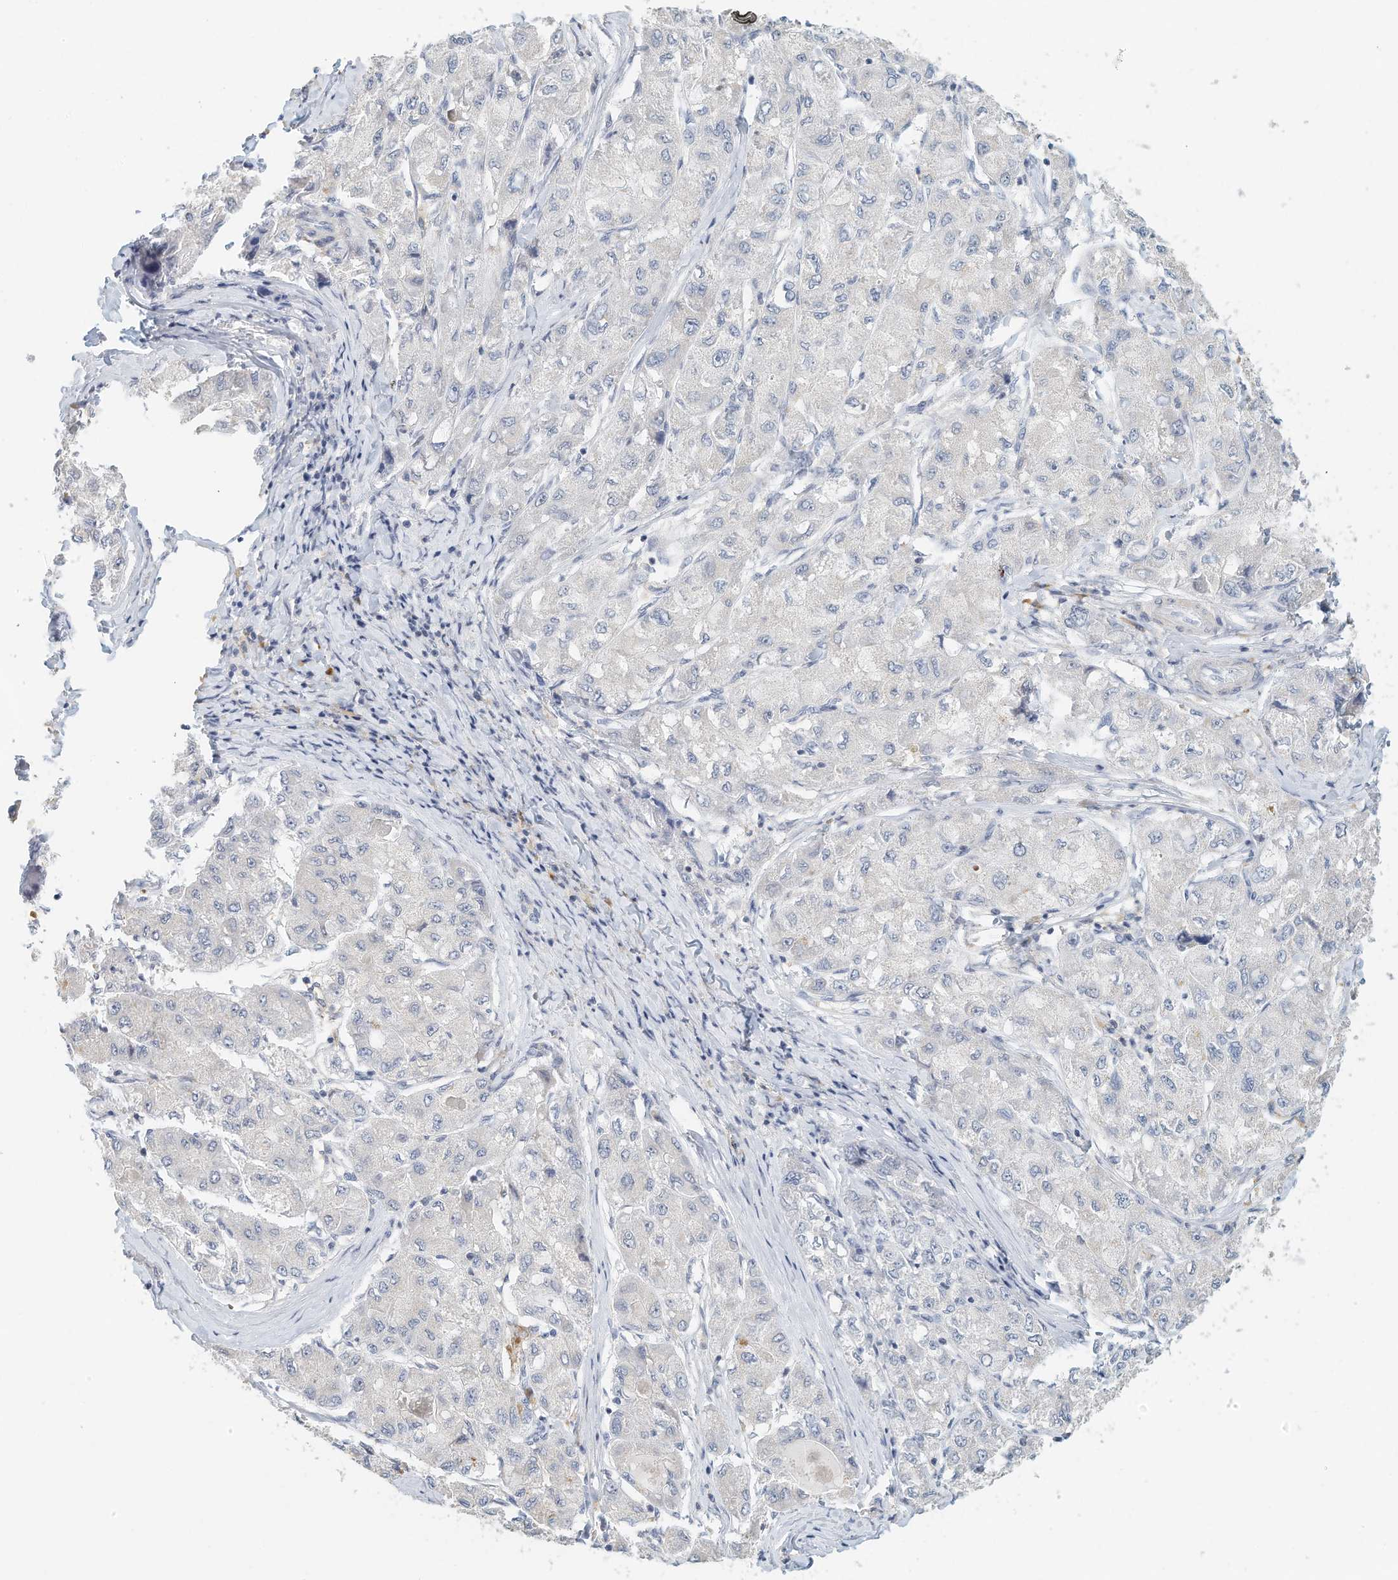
{"staining": {"intensity": "negative", "quantity": "none", "location": "none"}, "tissue": "liver cancer", "cell_type": "Tumor cells", "image_type": "cancer", "snomed": [{"axis": "morphology", "description": "Carcinoma, Hepatocellular, NOS"}, {"axis": "topography", "description": "Liver"}], "caption": "Protein analysis of liver hepatocellular carcinoma shows no significant positivity in tumor cells.", "gene": "MICAL1", "patient": {"sex": "male", "age": 80}}